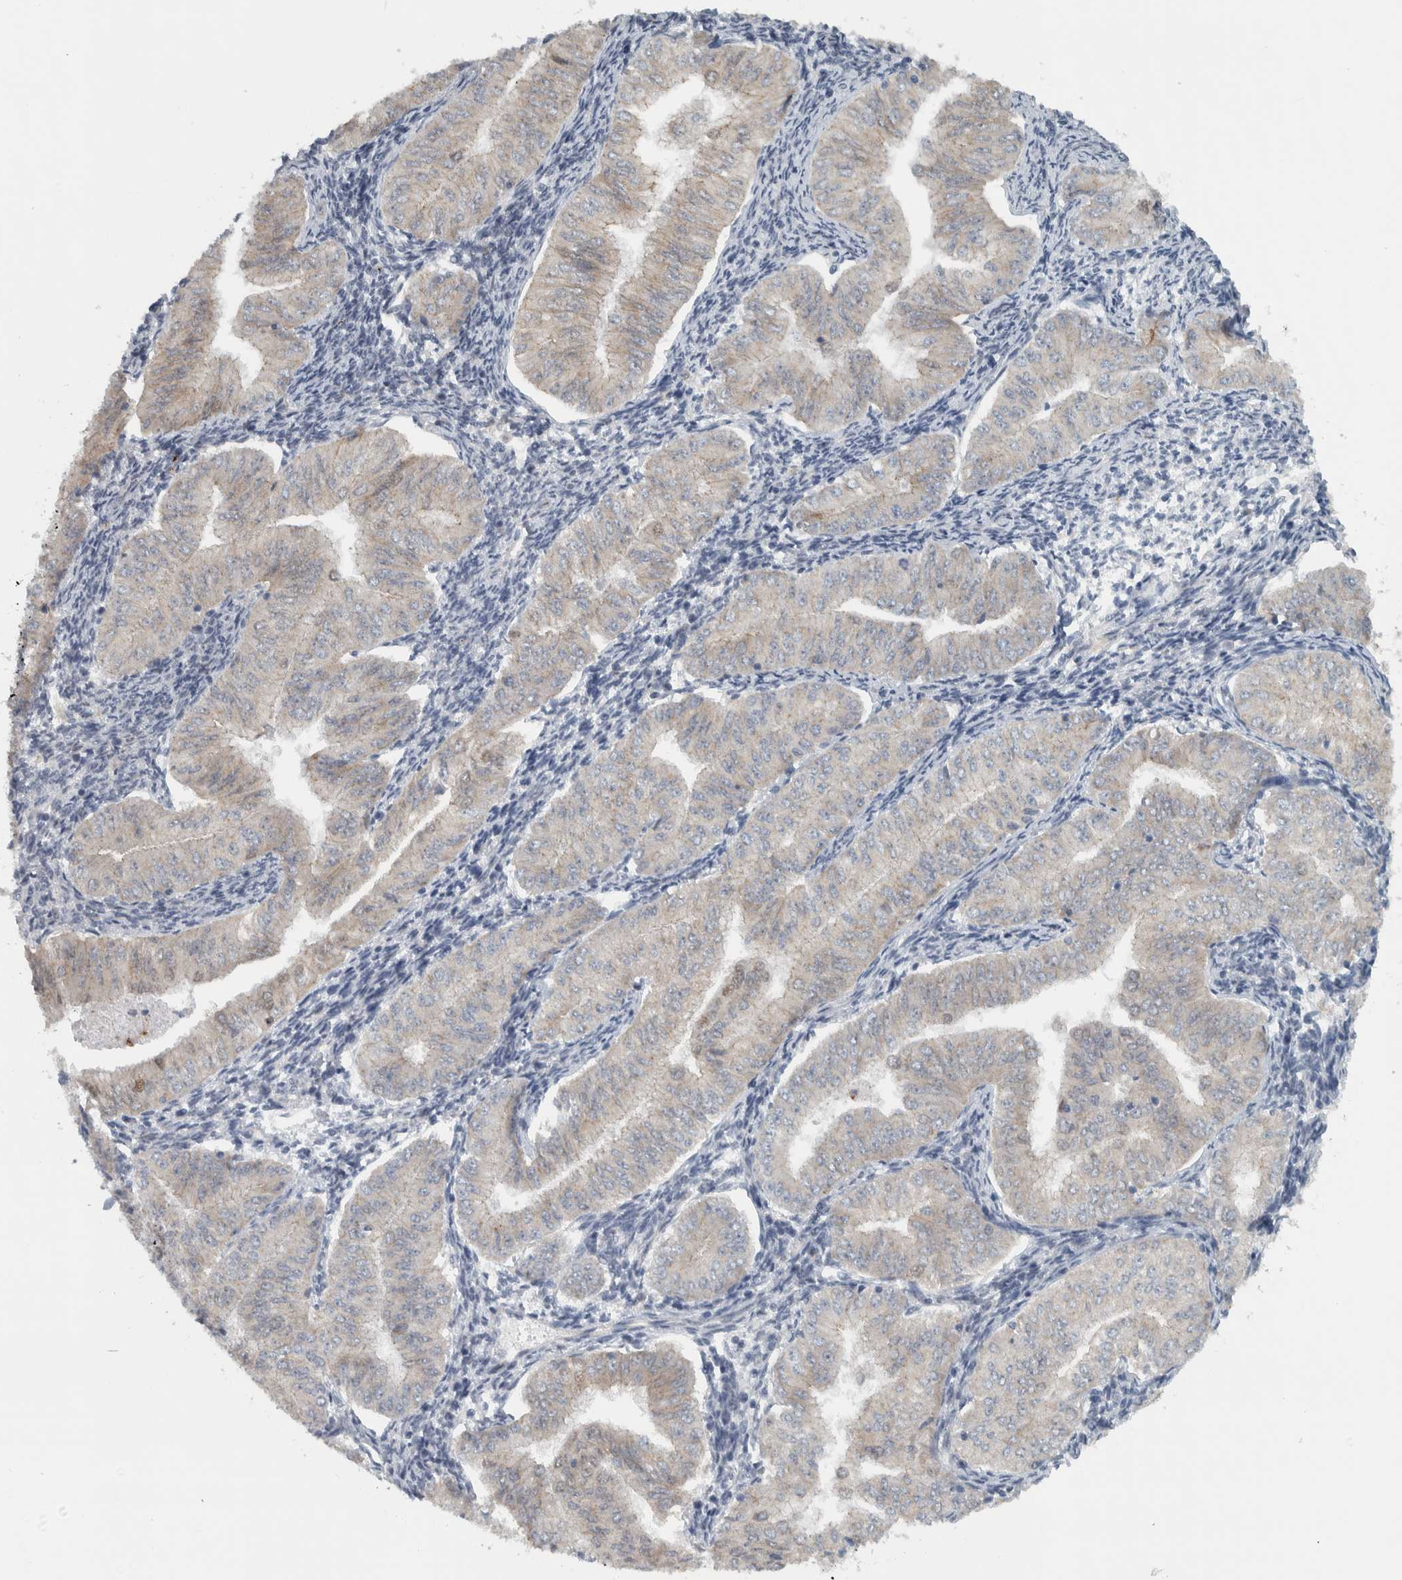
{"staining": {"intensity": "weak", "quantity": "<25%", "location": "cytoplasmic/membranous"}, "tissue": "endometrial cancer", "cell_type": "Tumor cells", "image_type": "cancer", "snomed": [{"axis": "morphology", "description": "Normal tissue, NOS"}, {"axis": "morphology", "description": "Adenocarcinoma, NOS"}, {"axis": "topography", "description": "Endometrium"}], "caption": "A histopathology image of endometrial cancer stained for a protein exhibits no brown staining in tumor cells.", "gene": "ADPRM", "patient": {"sex": "female", "age": 53}}